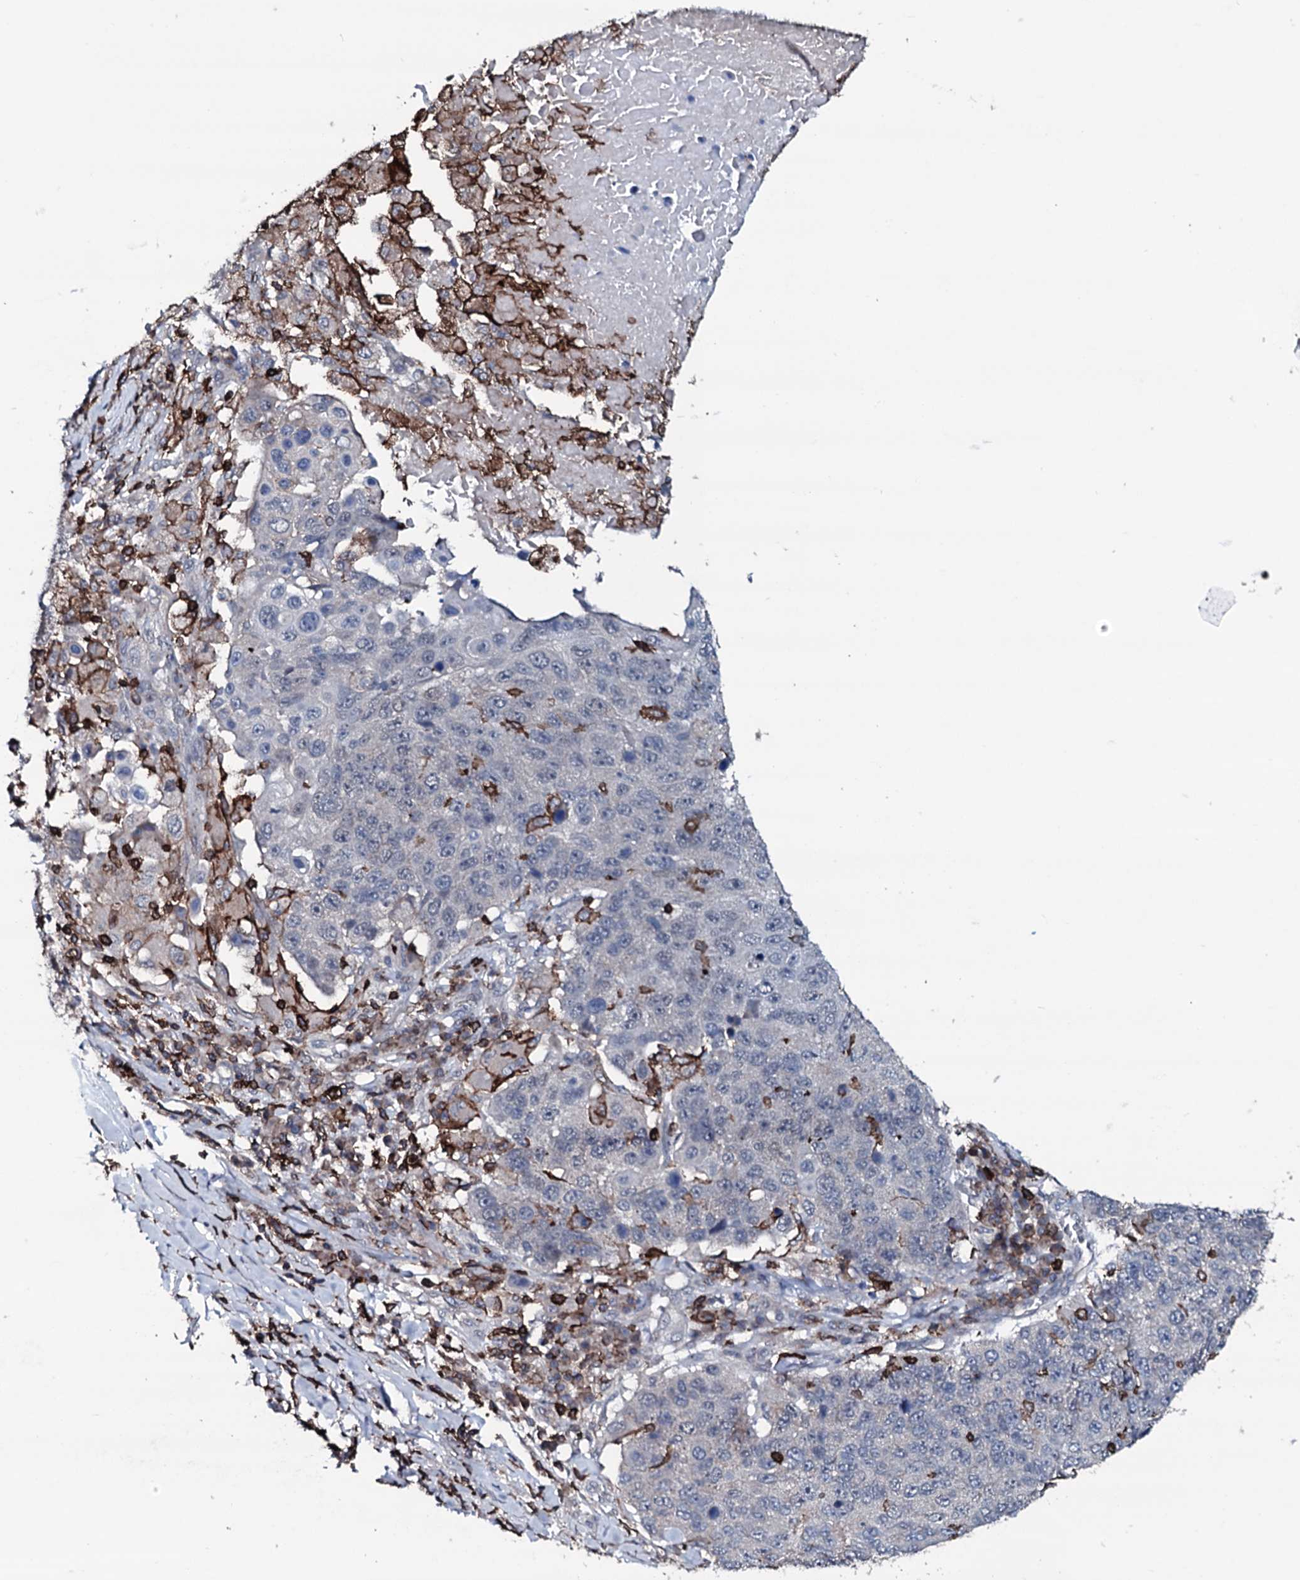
{"staining": {"intensity": "negative", "quantity": "none", "location": "none"}, "tissue": "lung cancer", "cell_type": "Tumor cells", "image_type": "cancer", "snomed": [{"axis": "morphology", "description": "Normal tissue, NOS"}, {"axis": "morphology", "description": "Squamous cell carcinoma, NOS"}, {"axis": "topography", "description": "Lymph node"}, {"axis": "topography", "description": "Lung"}], "caption": "Immunohistochemical staining of human lung cancer reveals no significant expression in tumor cells.", "gene": "OGFOD2", "patient": {"sex": "male", "age": 66}}